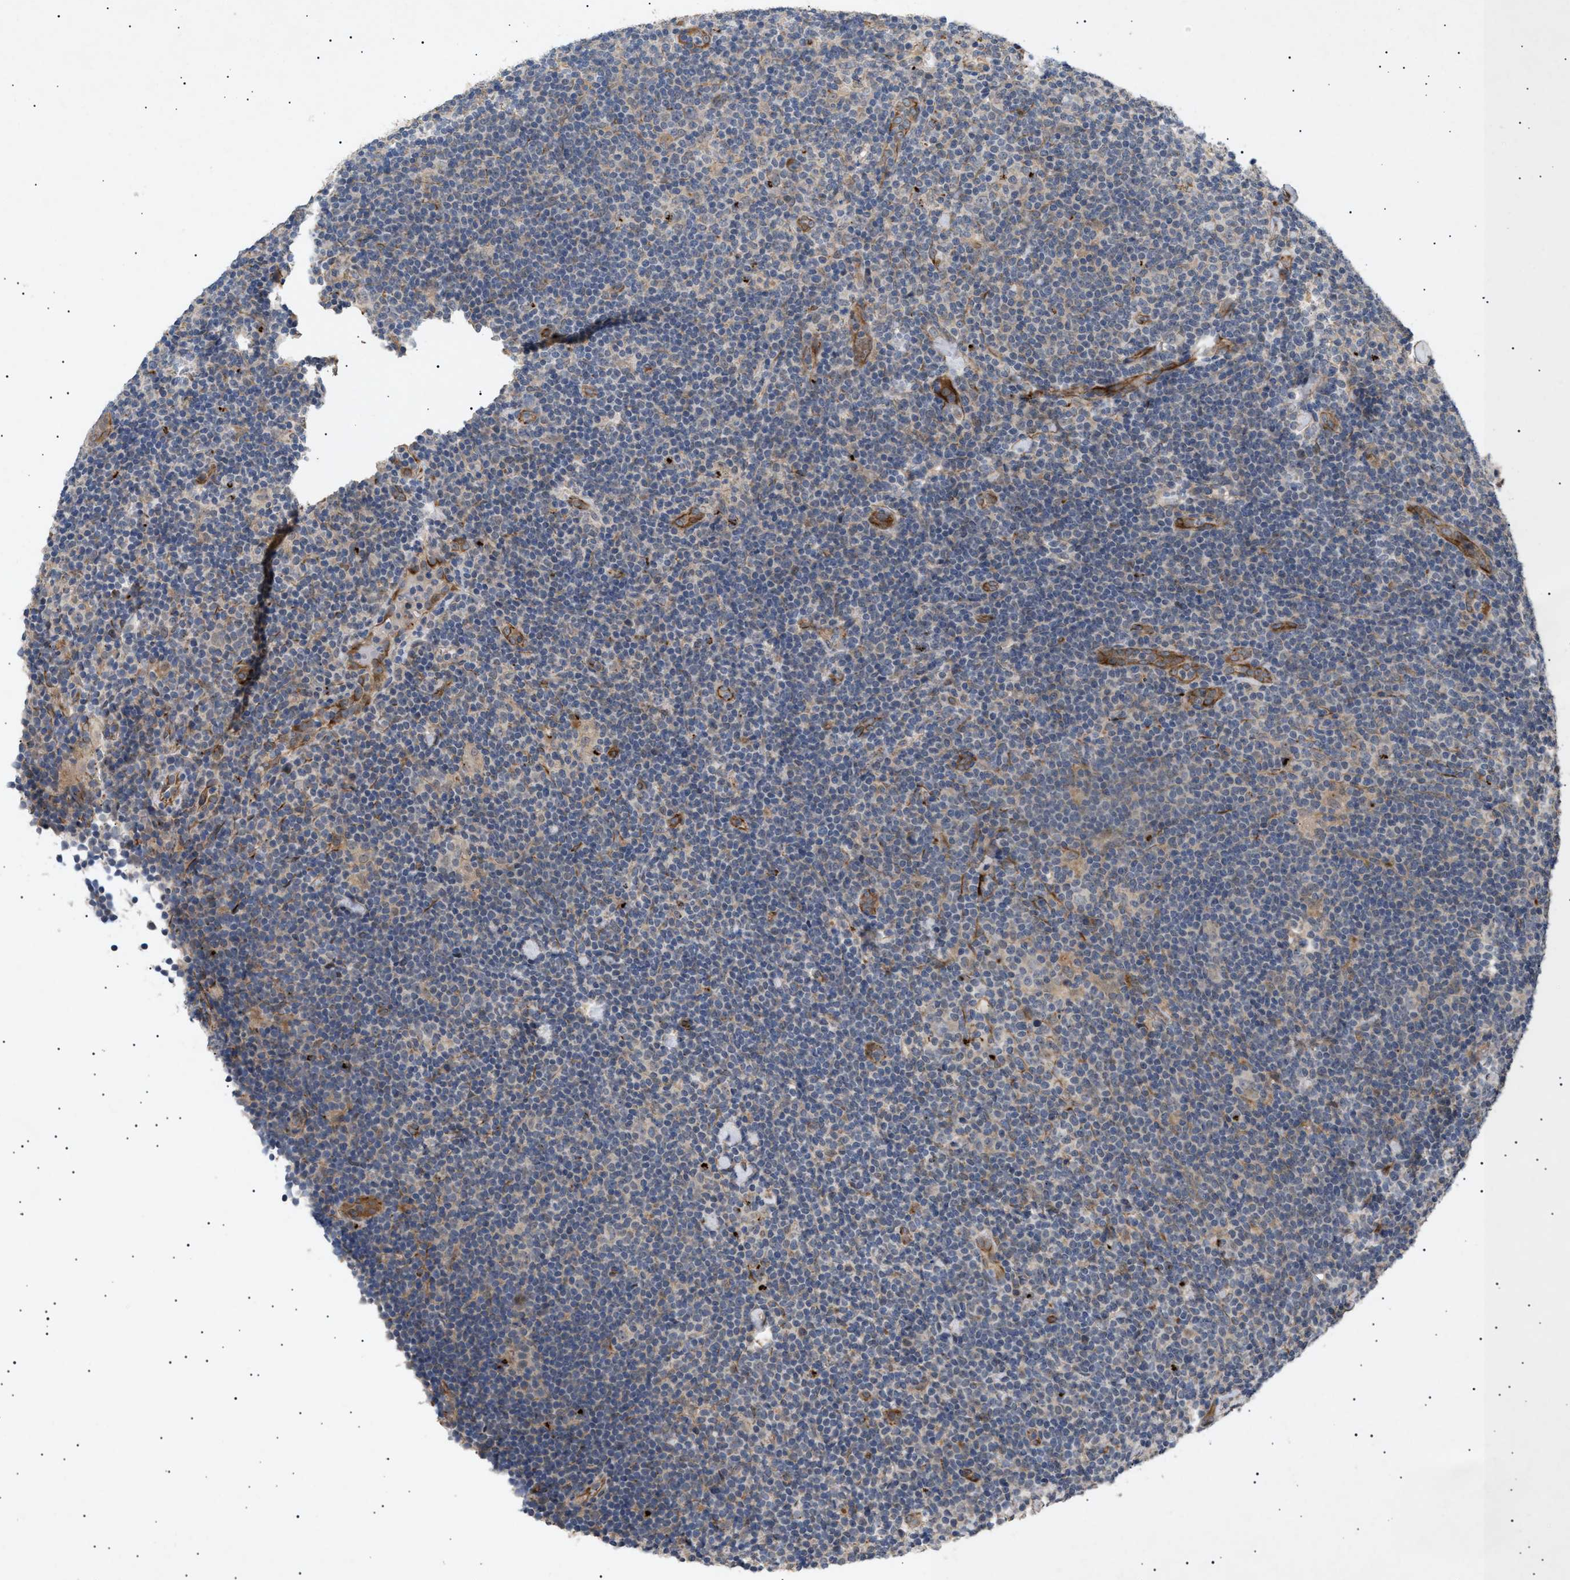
{"staining": {"intensity": "weak", "quantity": "<25%", "location": "cytoplasmic/membranous"}, "tissue": "lymphoma", "cell_type": "Tumor cells", "image_type": "cancer", "snomed": [{"axis": "morphology", "description": "Hodgkin's disease, NOS"}, {"axis": "topography", "description": "Lymph node"}], "caption": "Tumor cells are negative for brown protein staining in Hodgkin's disease. Brightfield microscopy of immunohistochemistry stained with DAB (3,3'-diaminobenzidine) (brown) and hematoxylin (blue), captured at high magnification.", "gene": "SIRT5", "patient": {"sex": "female", "age": 57}}